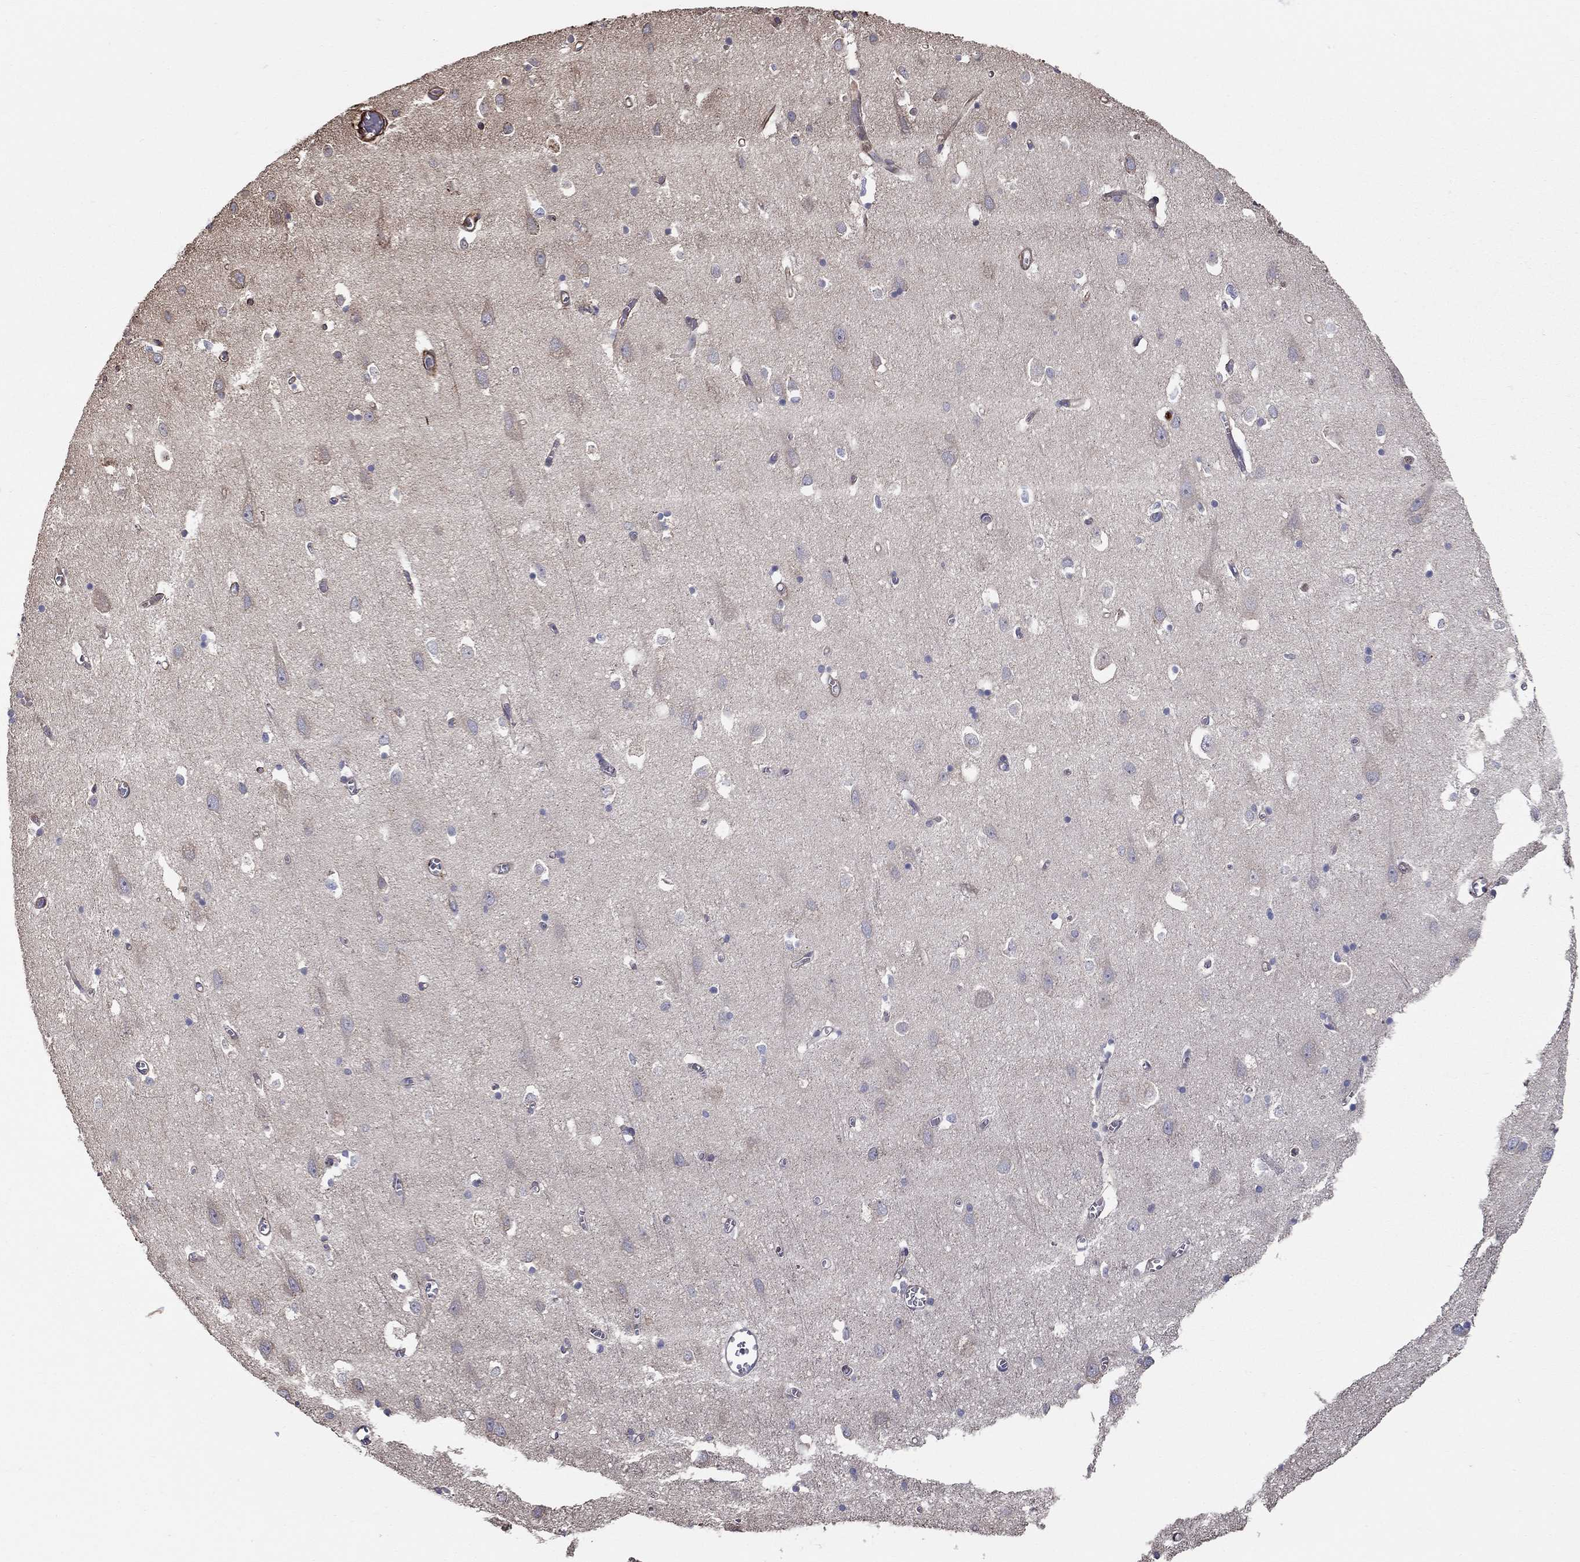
{"staining": {"intensity": "strong", "quantity": "25%-75%", "location": "cytoplasmic/membranous"}, "tissue": "cerebral cortex", "cell_type": "Endothelial cells", "image_type": "normal", "snomed": [{"axis": "morphology", "description": "Normal tissue, NOS"}, {"axis": "topography", "description": "Cerebral cortex"}], "caption": "High-power microscopy captured an immunohistochemistry (IHC) photomicrograph of normal cerebral cortex, revealing strong cytoplasmic/membranous positivity in approximately 25%-75% of endothelial cells.", "gene": "NPHP1", "patient": {"sex": "male", "age": 70}}